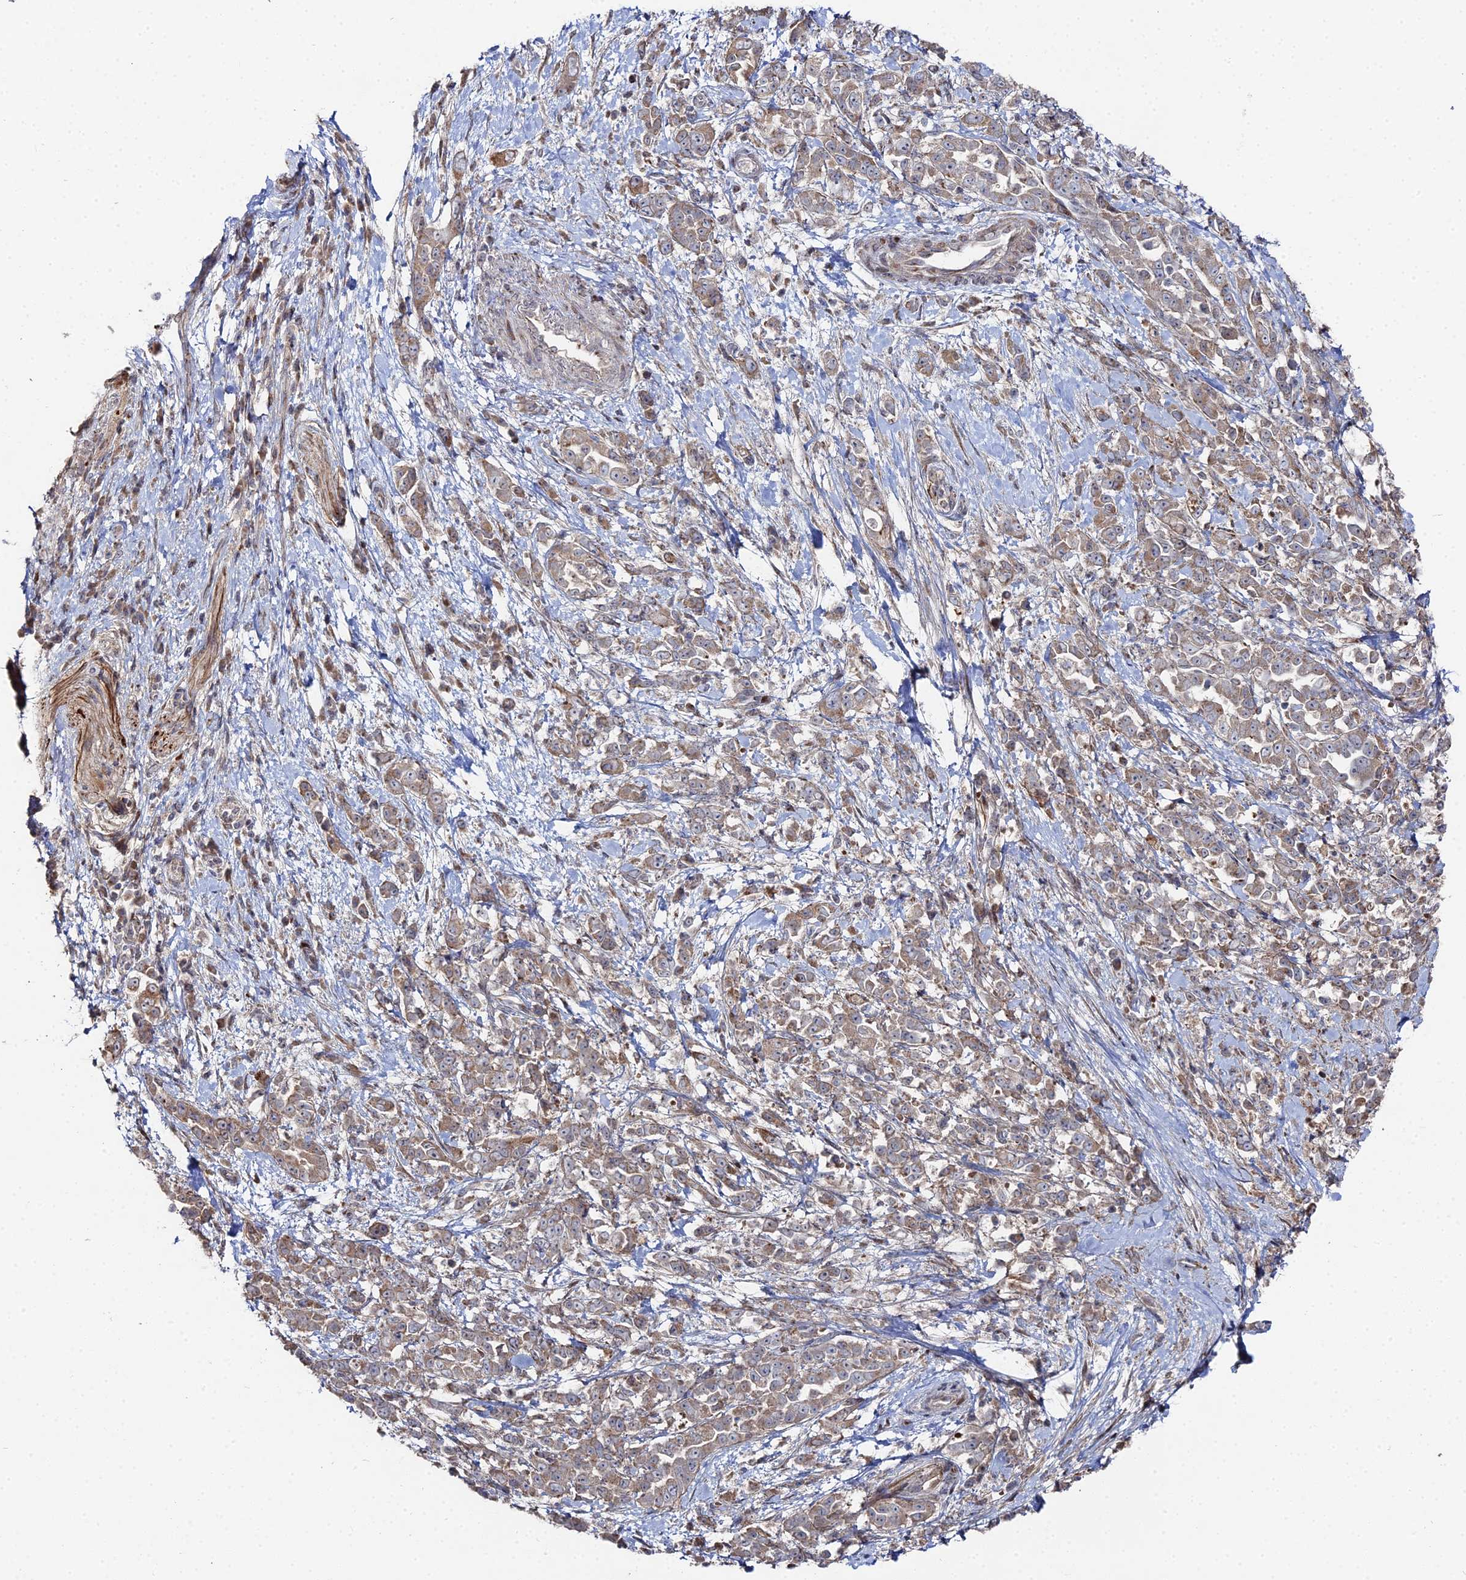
{"staining": {"intensity": "weak", "quantity": ">75%", "location": "cytoplasmic/membranous"}, "tissue": "pancreatic cancer", "cell_type": "Tumor cells", "image_type": "cancer", "snomed": [{"axis": "morphology", "description": "Normal tissue, NOS"}, {"axis": "morphology", "description": "Adenocarcinoma, NOS"}, {"axis": "topography", "description": "Pancreas"}], "caption": "Protein analysis of pancreatic cancer (adenocarcinoma) tissue displays weak cytoplasmic/membranous staining in approximately >75% of tumor cells.", "gene": "SGMS1", "patient": {"sex": "female", "age": 64}}